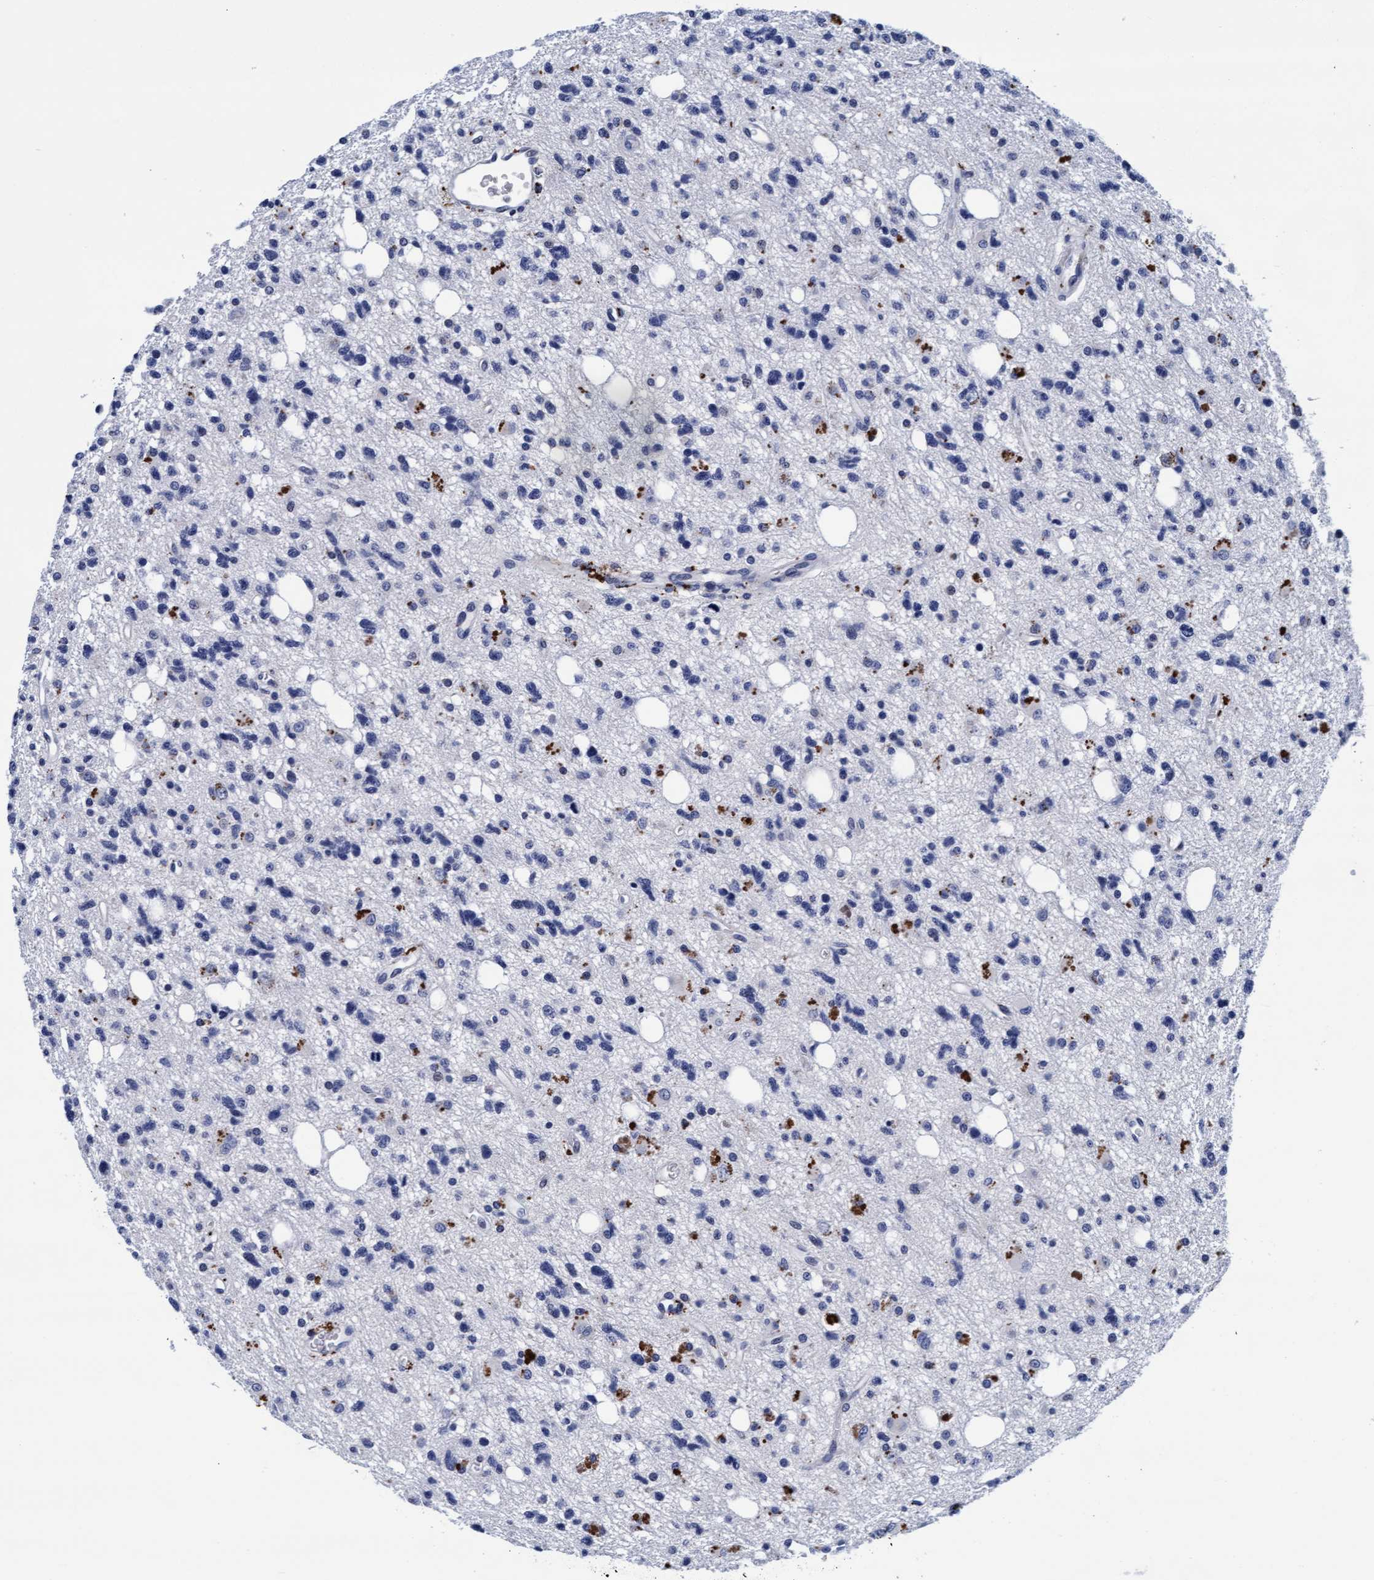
{"staining": {"intensity": "negative", "quantity": "none", "location": "none"}, "tissue": "glioma", "cell_type": "Tumor cells", "image_type": "cancer", "snomed": [{"axis": "morphology", "description": "Glioma, malignant, High grade"}, {"axis": "topography", "description": "Brain"}], "caption": "DAB (3,3'-diaminobenzidine) immunohistochemical staining of human malignant glioma (high-grade) displays no significant expression in tumor cells.", "gene": "ARSG", "patient": {"sex": "female", "age": 62}}